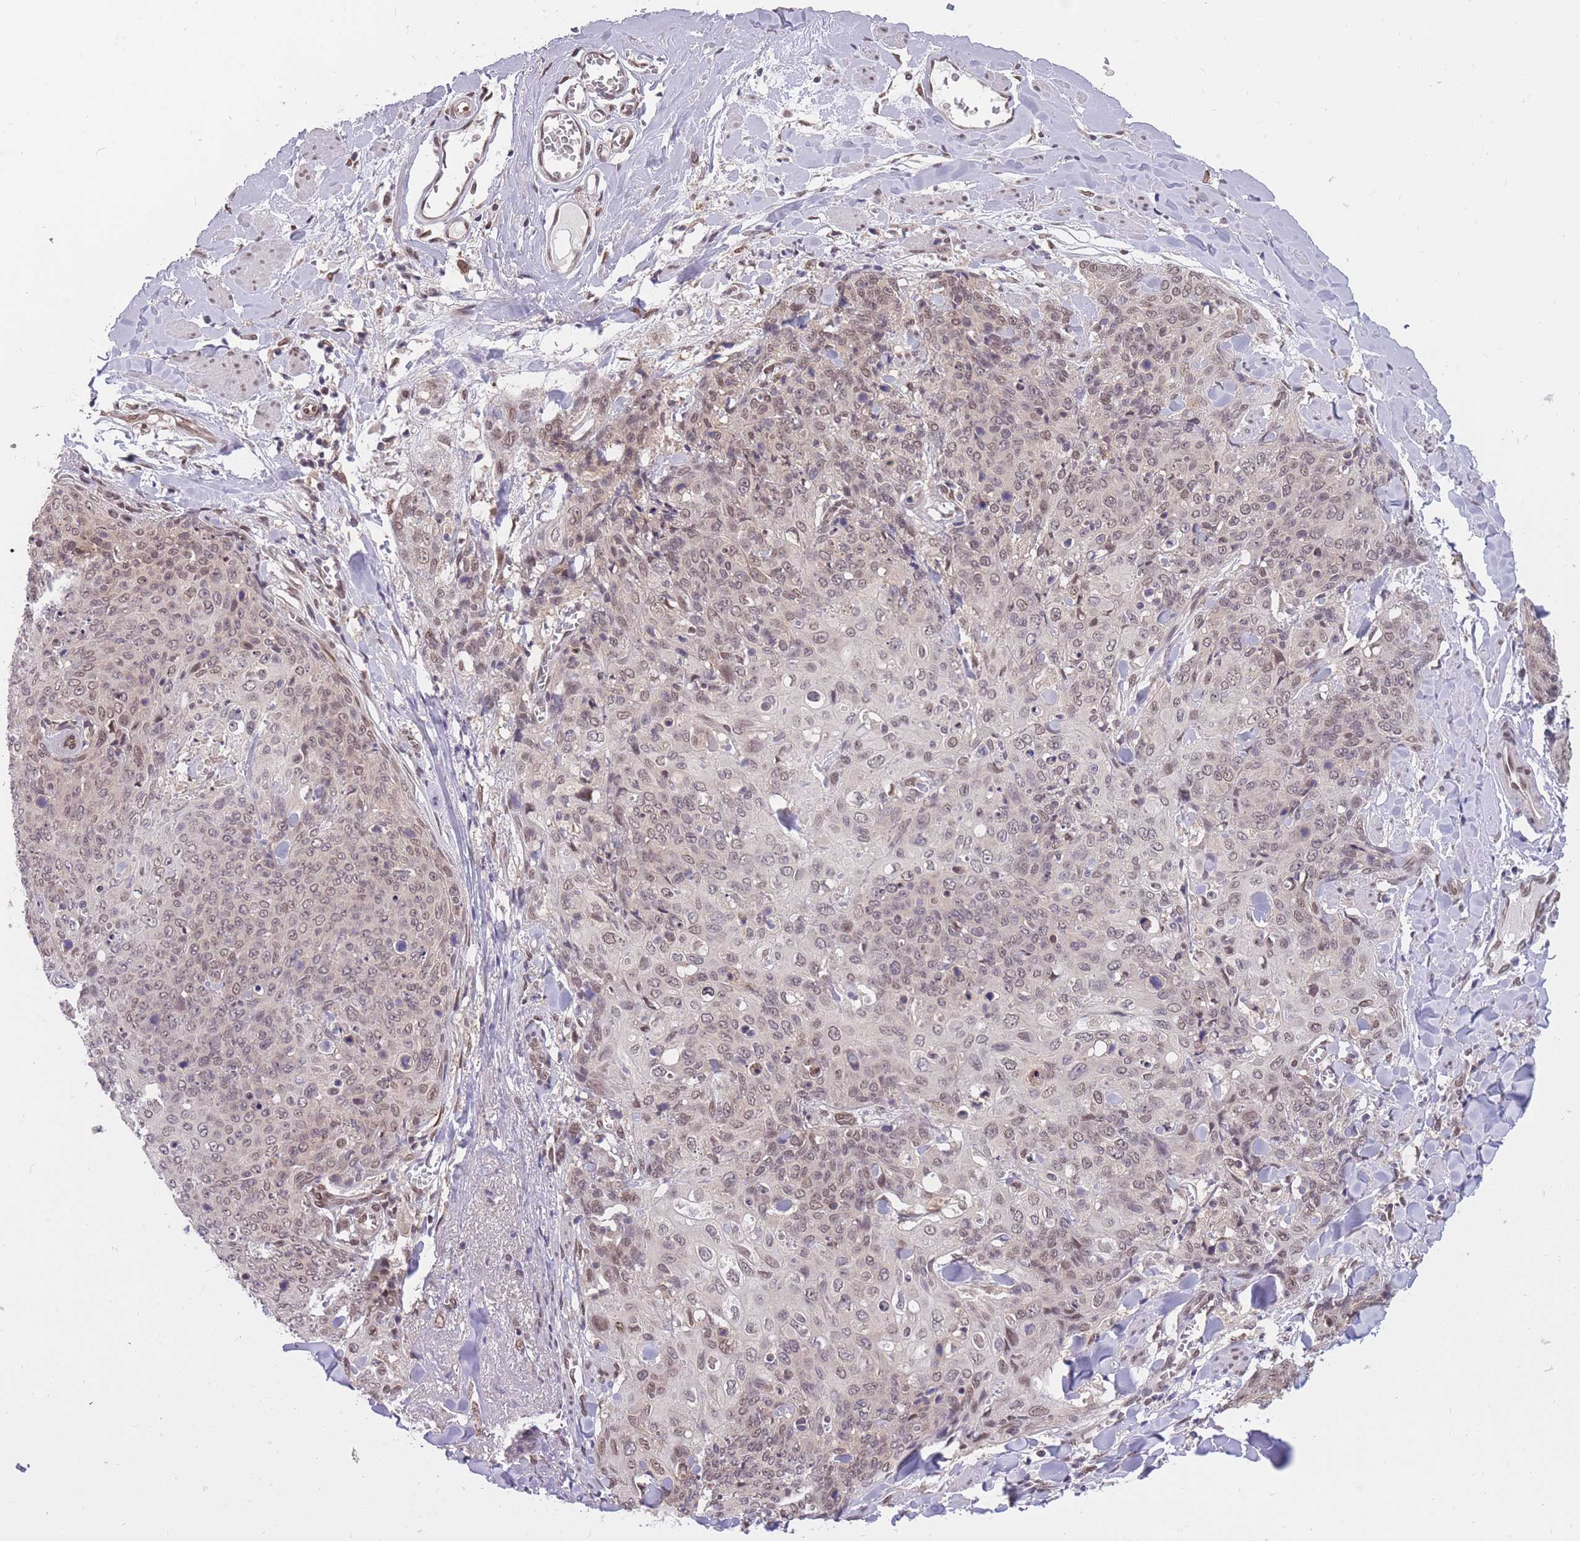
{"staining": {"intensity": "weak", "quantity": ">75%", "location": "nuclear"}, "tissue": "skin cancer", "cell_type": "Tumor cells", "image_type": "cancer", "snomed": [{"axis": "morphology", "description": "Squamous cell carcinoma, NOS"}, {"axis": "topography", "description": "Skin"}, {"axis": "topography", "description": "Vulva"}], "caption": "DAB immunohistochemical staining of skin squamous cell carcinoma displays weak nuclear protein positivity in approximately >75% of tumor cells. Nuclei are stained in blue.", "gene": "CDIP1", "patient": {"sex": "female", "age": 85}}